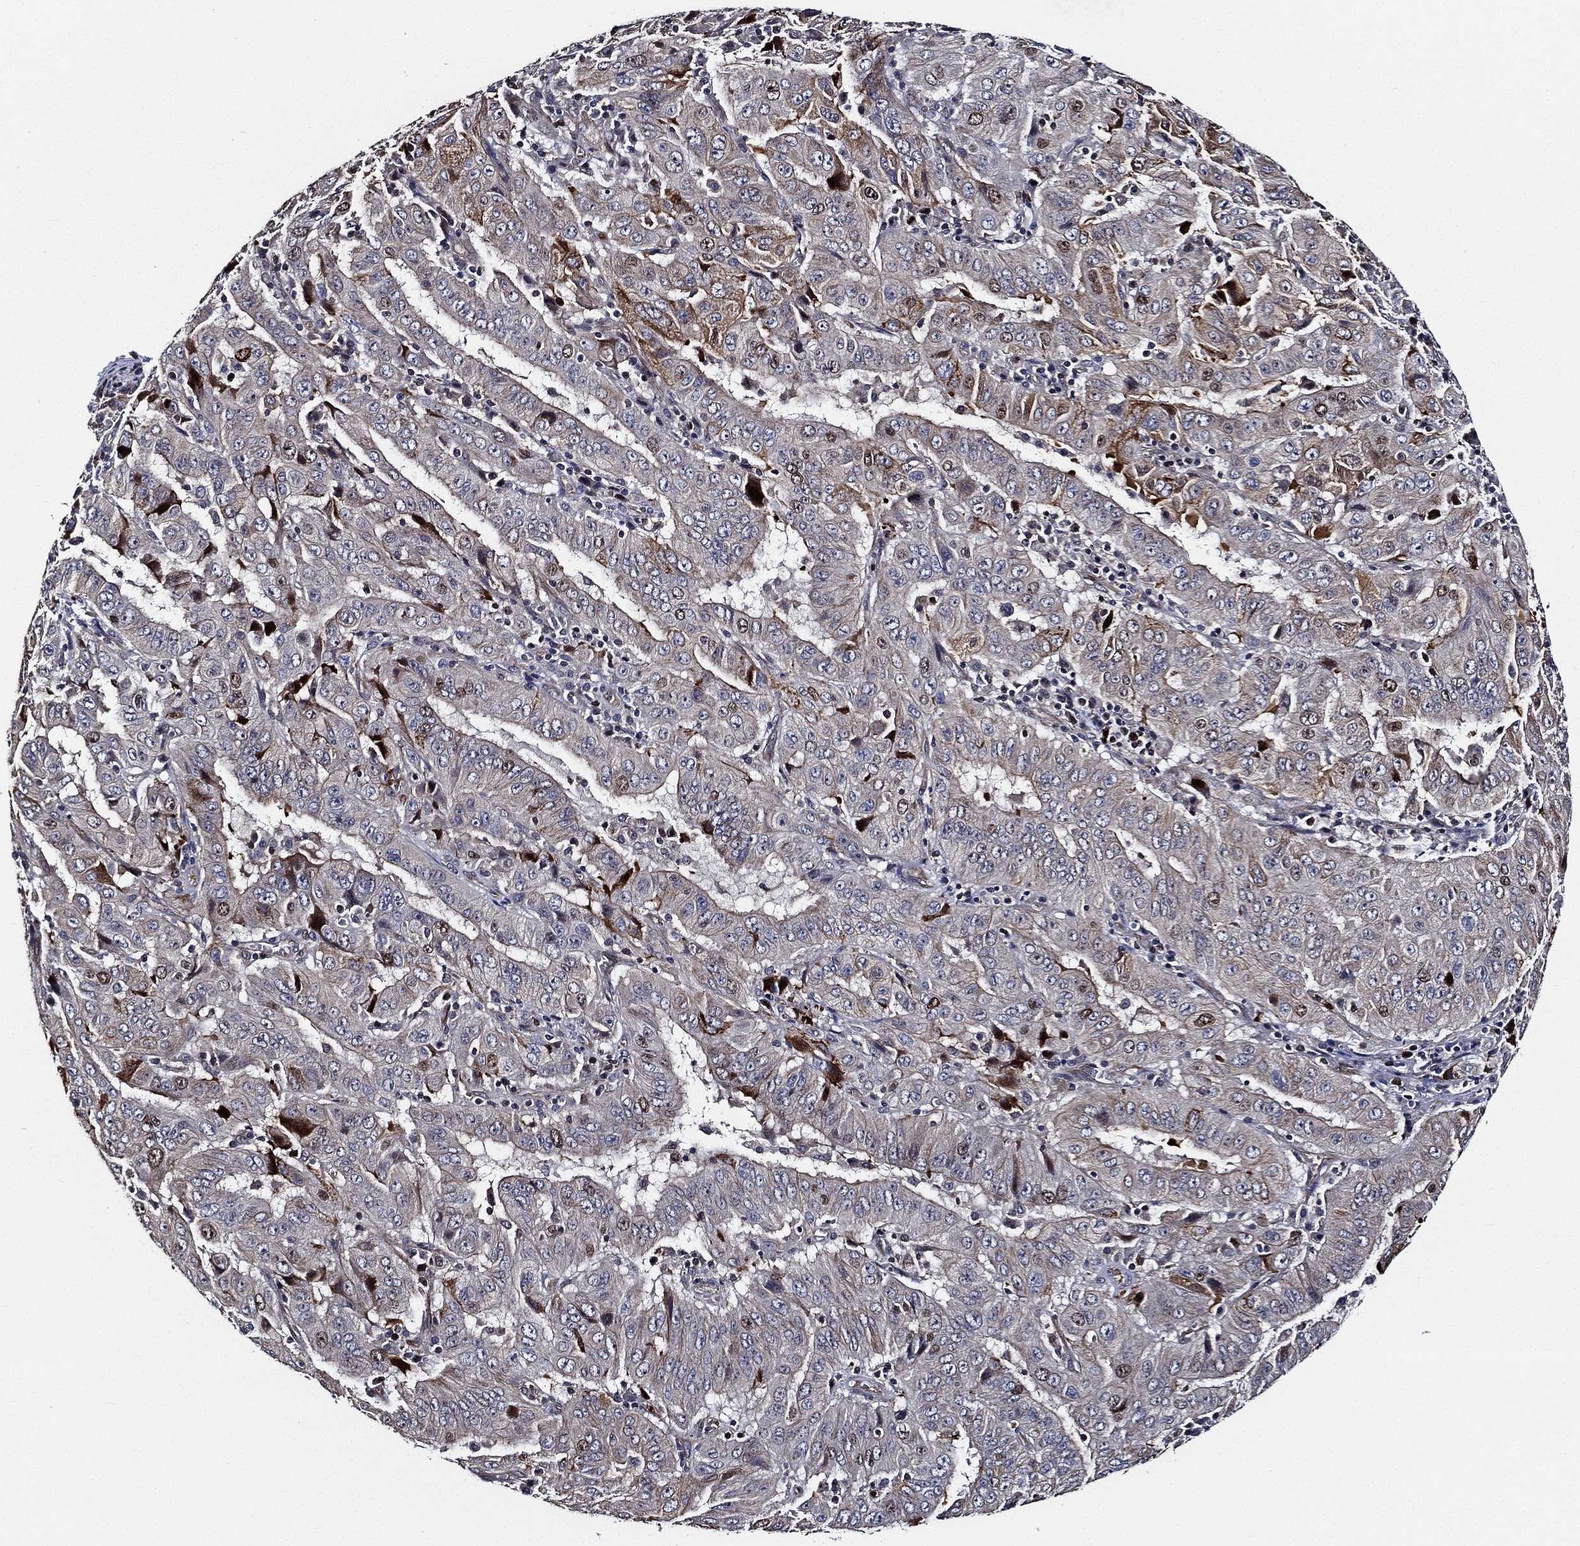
{"staining": {"intensity": "moderate", "quantity": "<25%", "location": "cytoplasmic/membranous"}, "tissue": "pancreatic cancer", "cell_type": "Tumor cells", "image_type": "cancer", "snomed": [{"axis": "morphology", "description": "Adenocarcinoma, NOS"}, {"axis": "topography", "description": "Pancreas"}], "caption": "Tumor cells exhibit low levels of moderate cytoplasmic/membranous staining in about <25% of cells in human pancreatic cancer (adenocarcinoma).", "gene": "KIF20B", "patient": {"sex": "male", "age": 63}}